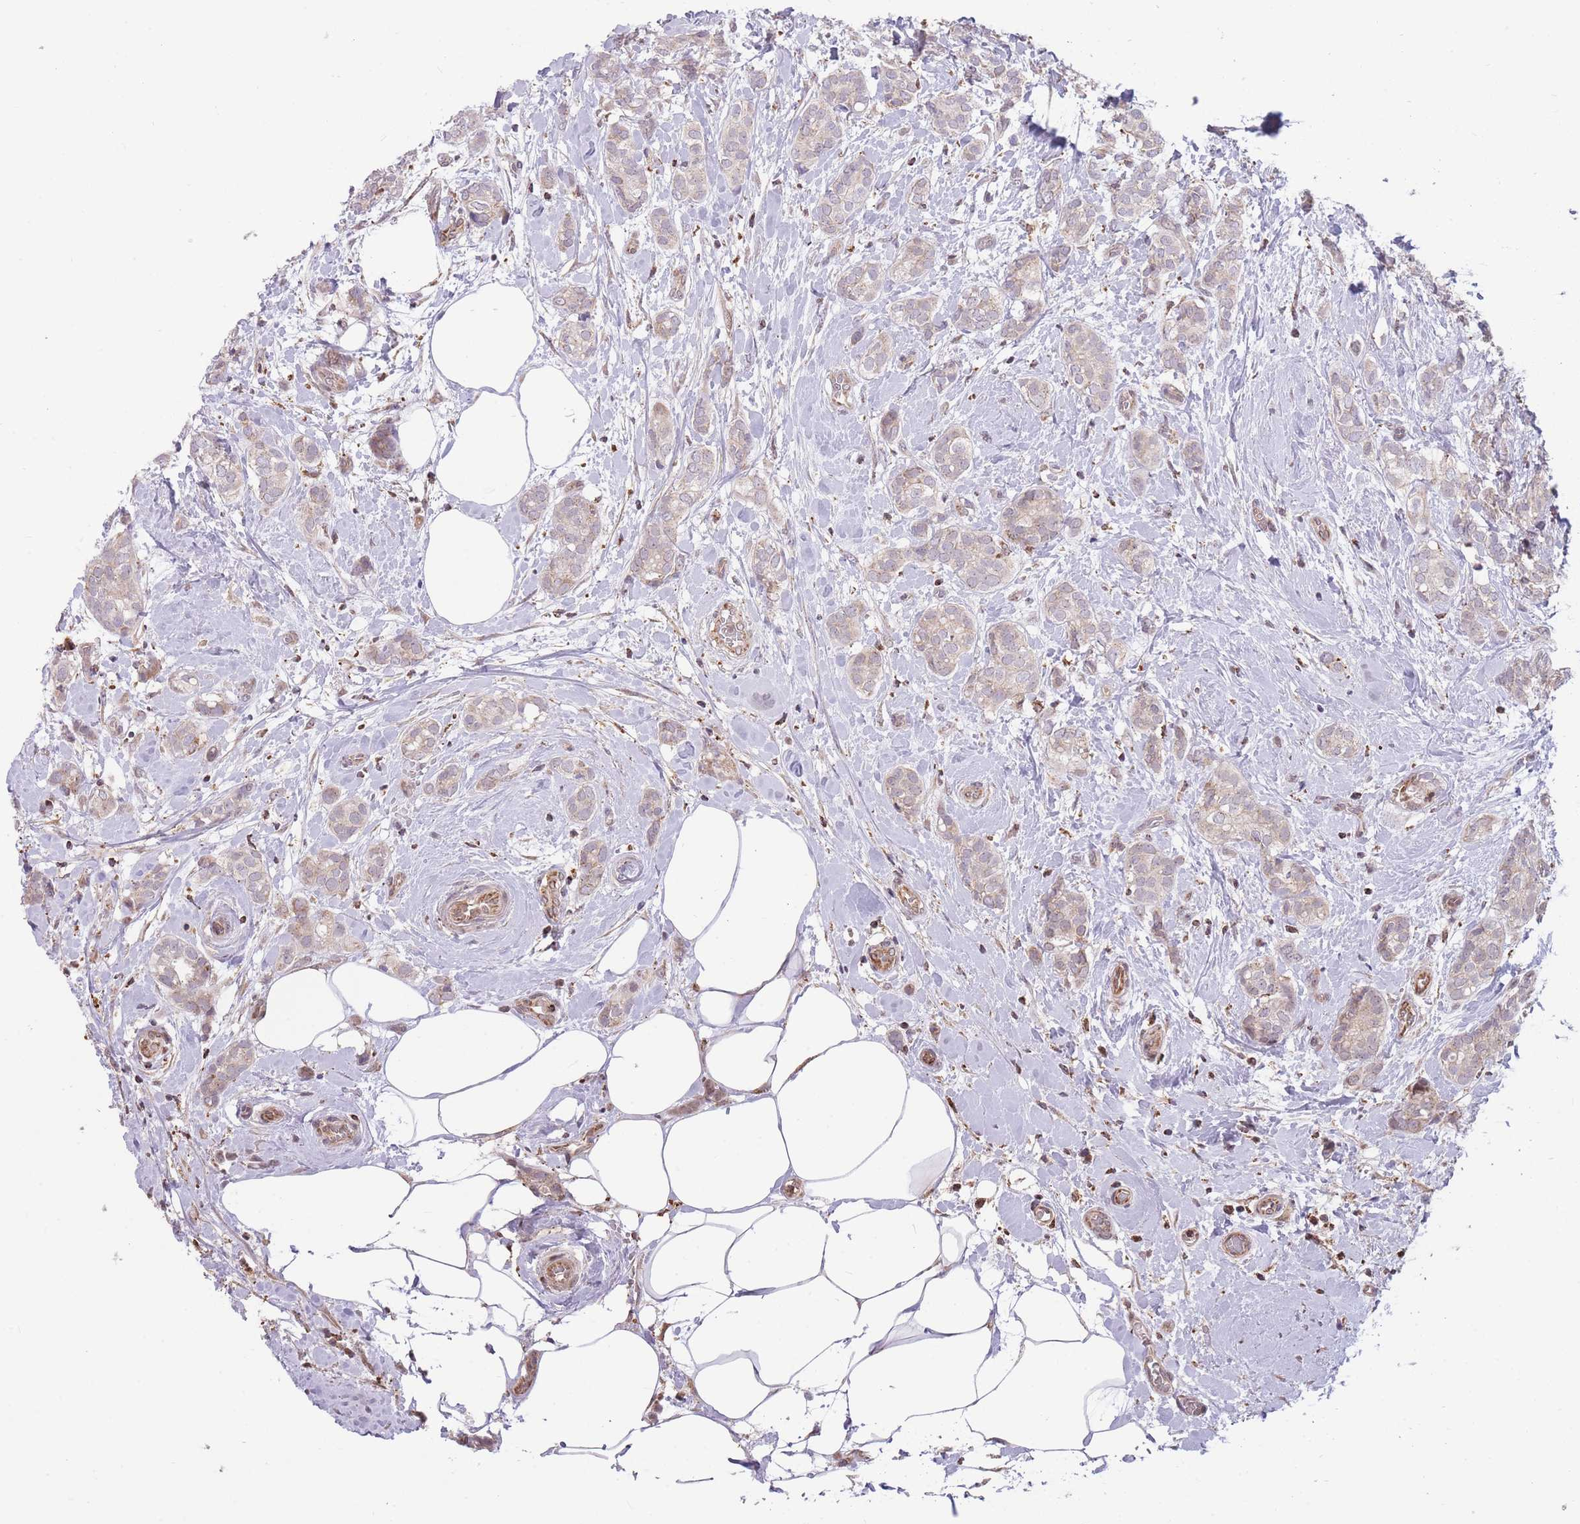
{"staining": {"intensity": "weak", "quantity": "<25%", "location": "cytoplasmic/membranous"}, "tissue": "breast cancer", "cell_type": "Tumor cells", "image_type": "cancer", "snomed": [{"axis": "morphology", "description": "Duct carcinoma"}, {"axis": "topography", "description": "Breast"}], "caption": "High magnification brightfield microscopy of invasive ductal carcinoma (breast) stained with DAB (3,3'-diaminobenzidine) (brown) and counterstained with hematoxylin (blue): tumor cells show no significant positivity. The staining is performed using DAB brown chromogen with nuclei counter-stained in using hematoxylin.", "gene": "DPYSL4", "patient": {"sex": "female", "age": 73}}